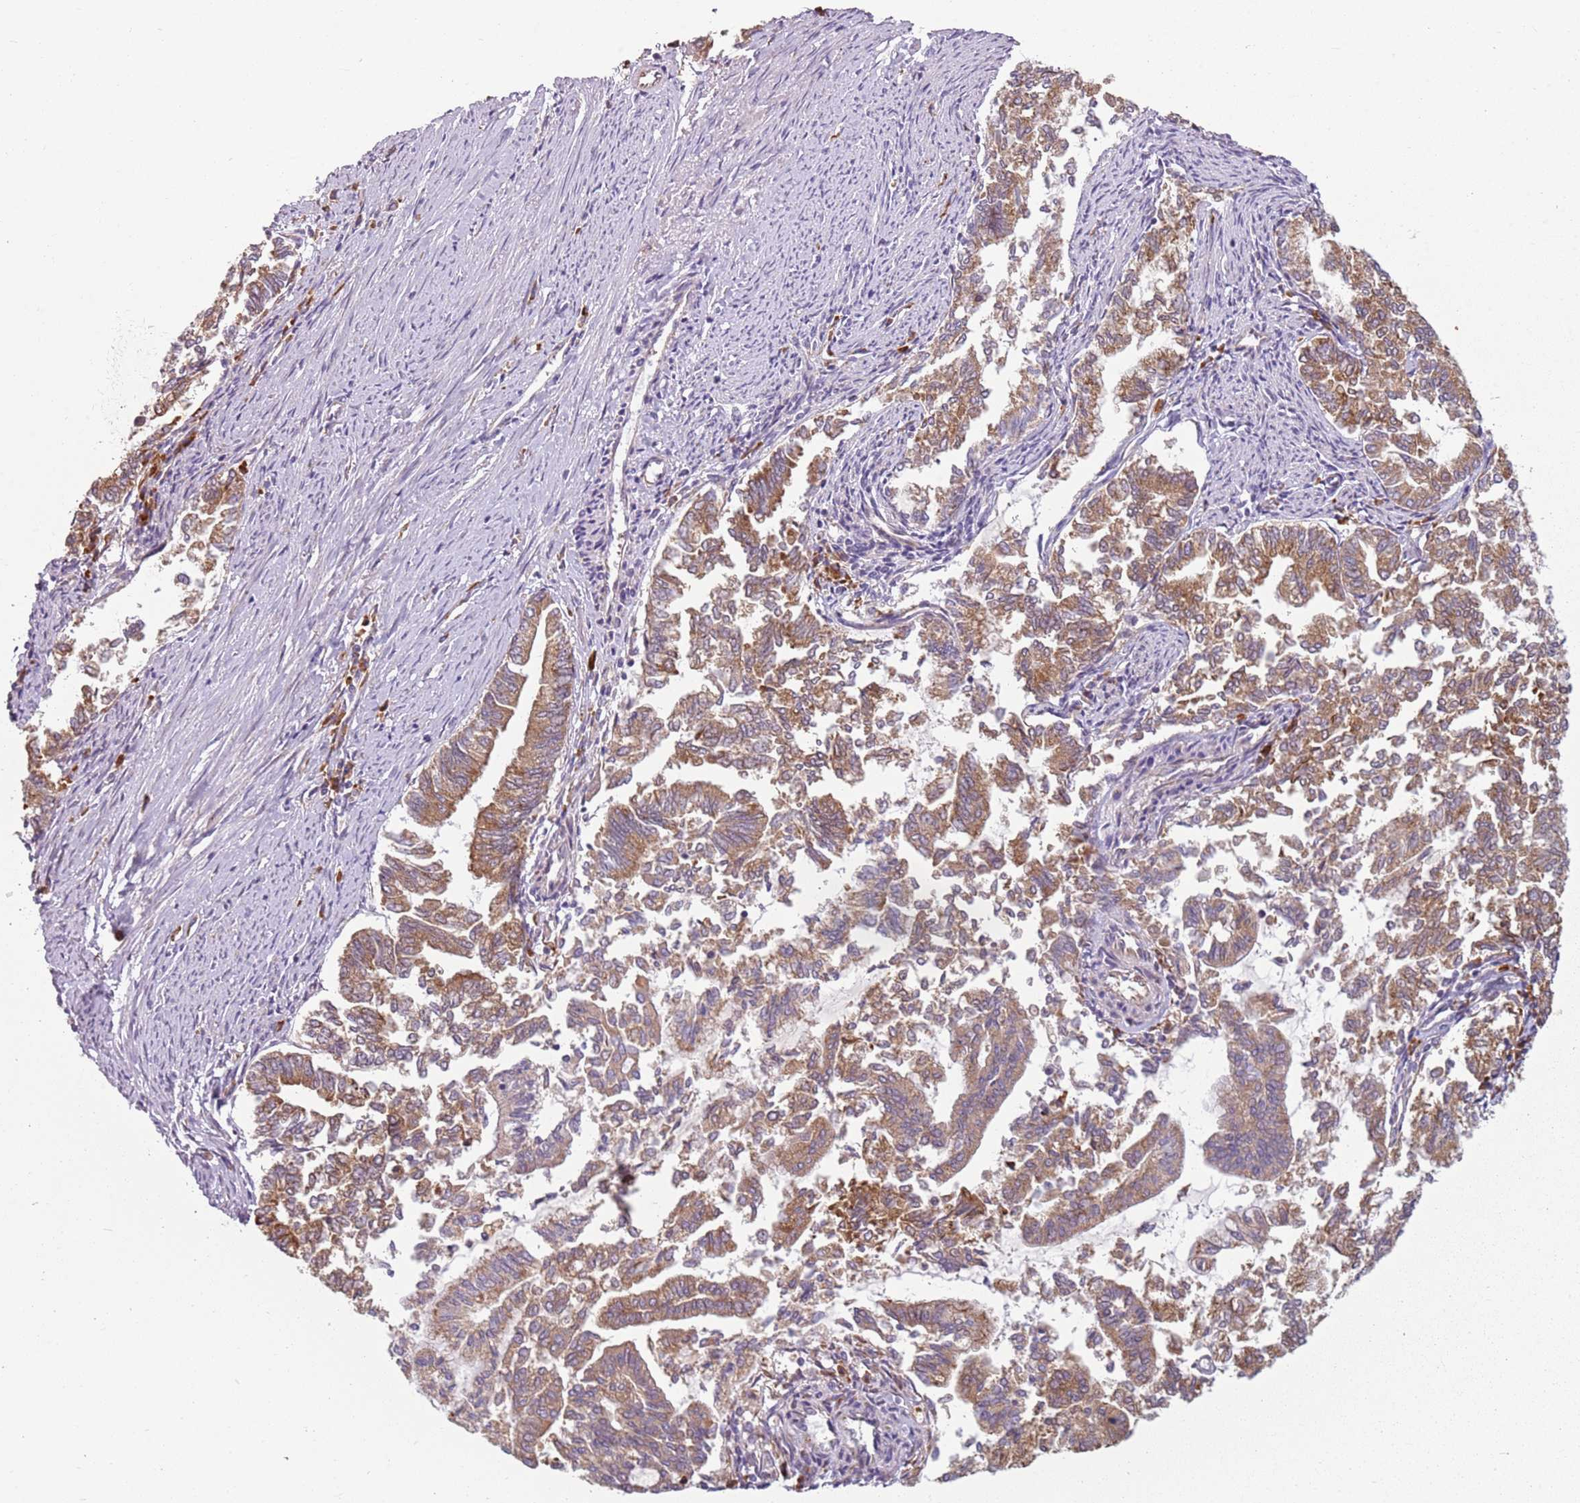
{"staining": {"intensity": "moderate", "quantity": ">75%", "location": "cytoplasmic/membranous"}, "tissue": "endometrial cancer", "cell_type": "Tumor cells", "image_type": "cancer", "snomed": [{"axis": "morphology", "description": "Adenocarcinoma, NOS"}, {"axis": "topography", "description": "Endometrium"}], "caption": "Brown immunohistochemical staining in human endometrial cancer (adenocarcinoma) demonstrates moderate cytoplasmic/membranous positivity in approximately >75% of tumor cells. Nuclei are stained in blue.", "gene": "RPS28", "patient": {"sex": "female", "age": 79}}